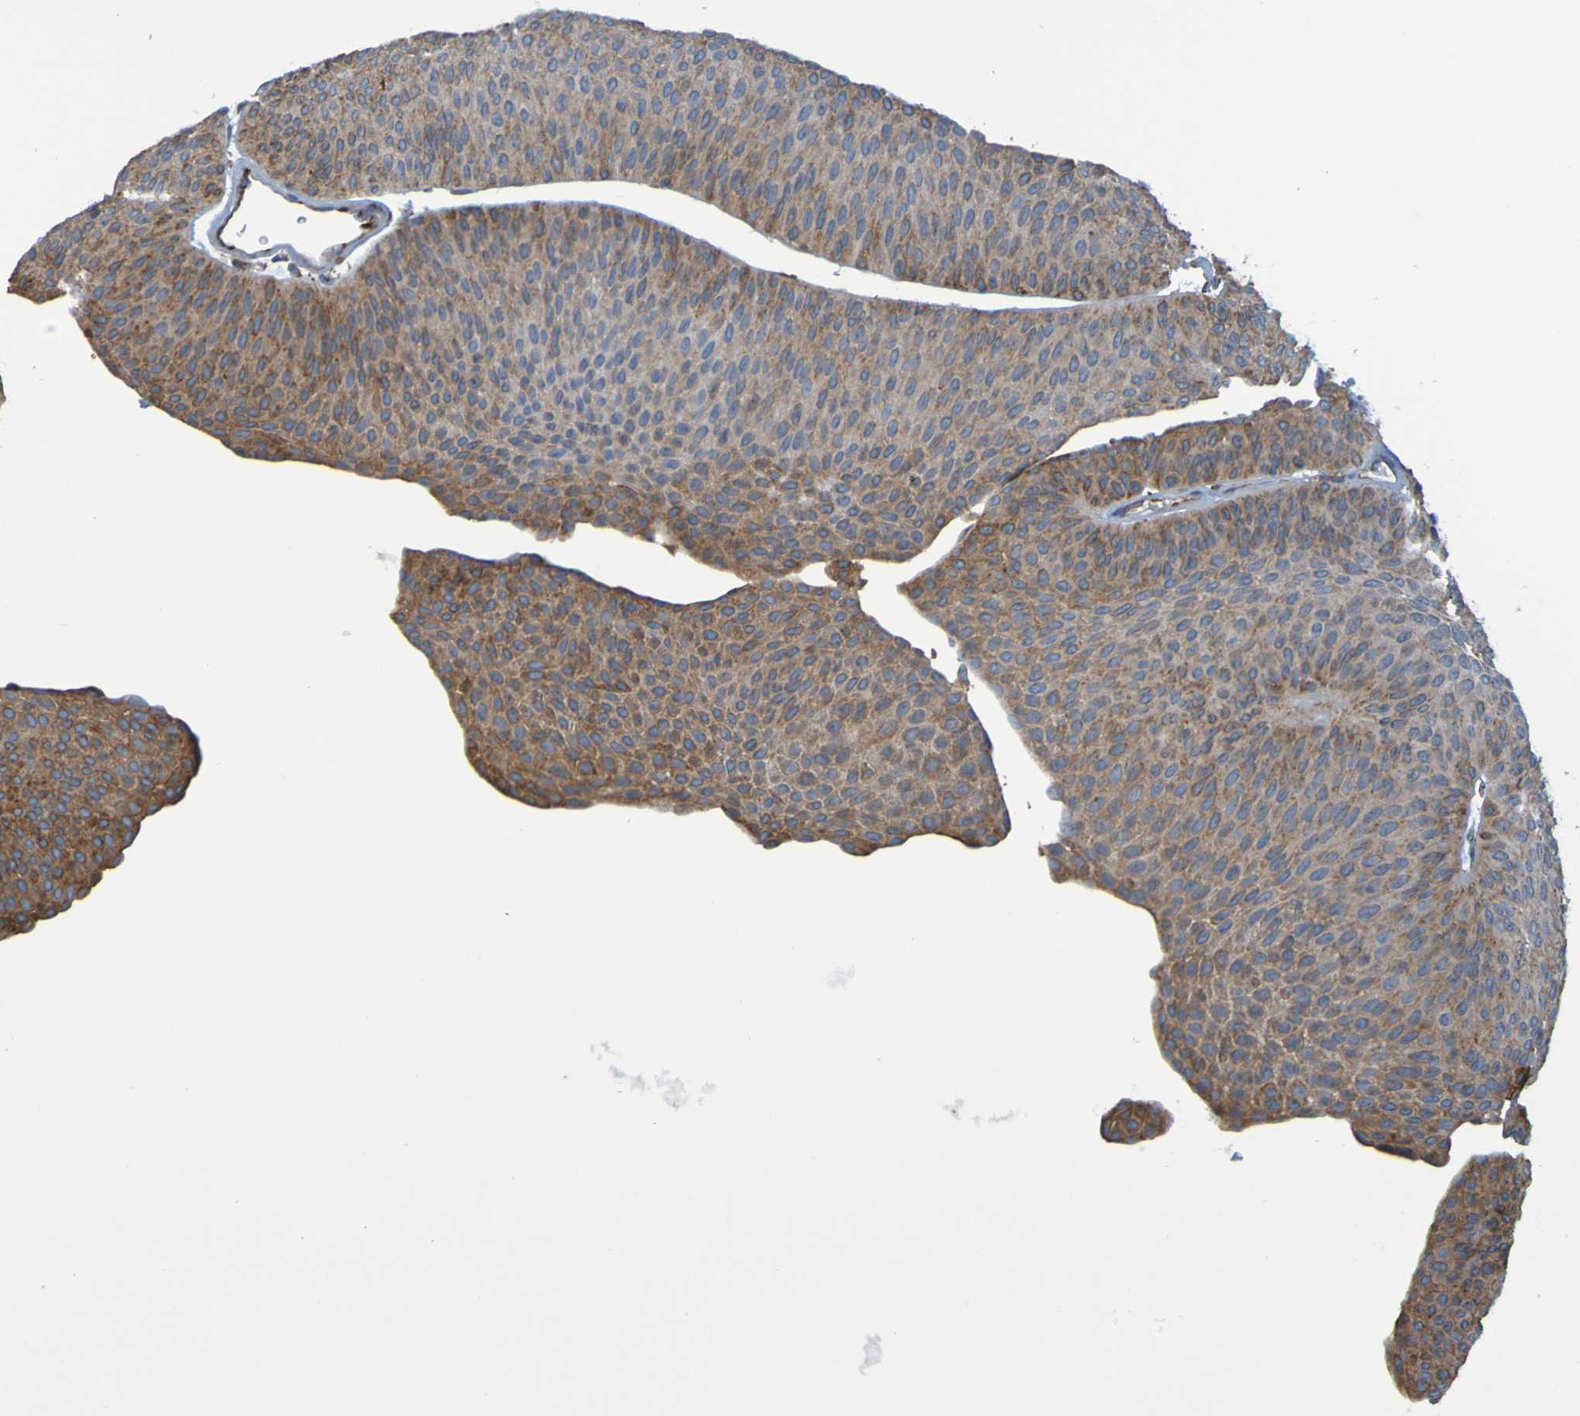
{"staining": {"intensity": "moderate", "quantity": "25%-75%", "location": "cytoplasmic/membranous"}, "tissue": "urothelial cancer", "cell_type": "Tumor cells", "image_type": "cancer", "snomed": [{"axis": "morphology", "description": "Urothelial carcinoma, Low grade"}, {"axis": "topography", "description": "Urinary bladder"}], "caption": "About 25%-75% of tumor cells in human low-grade urothelial carcinoma display moderate cytoplasmic/membranous protein positivity as visualized by brown immunohistochemical staining.", "gene": "SSR1", "patient": {"sex": "female", "age": 60}}